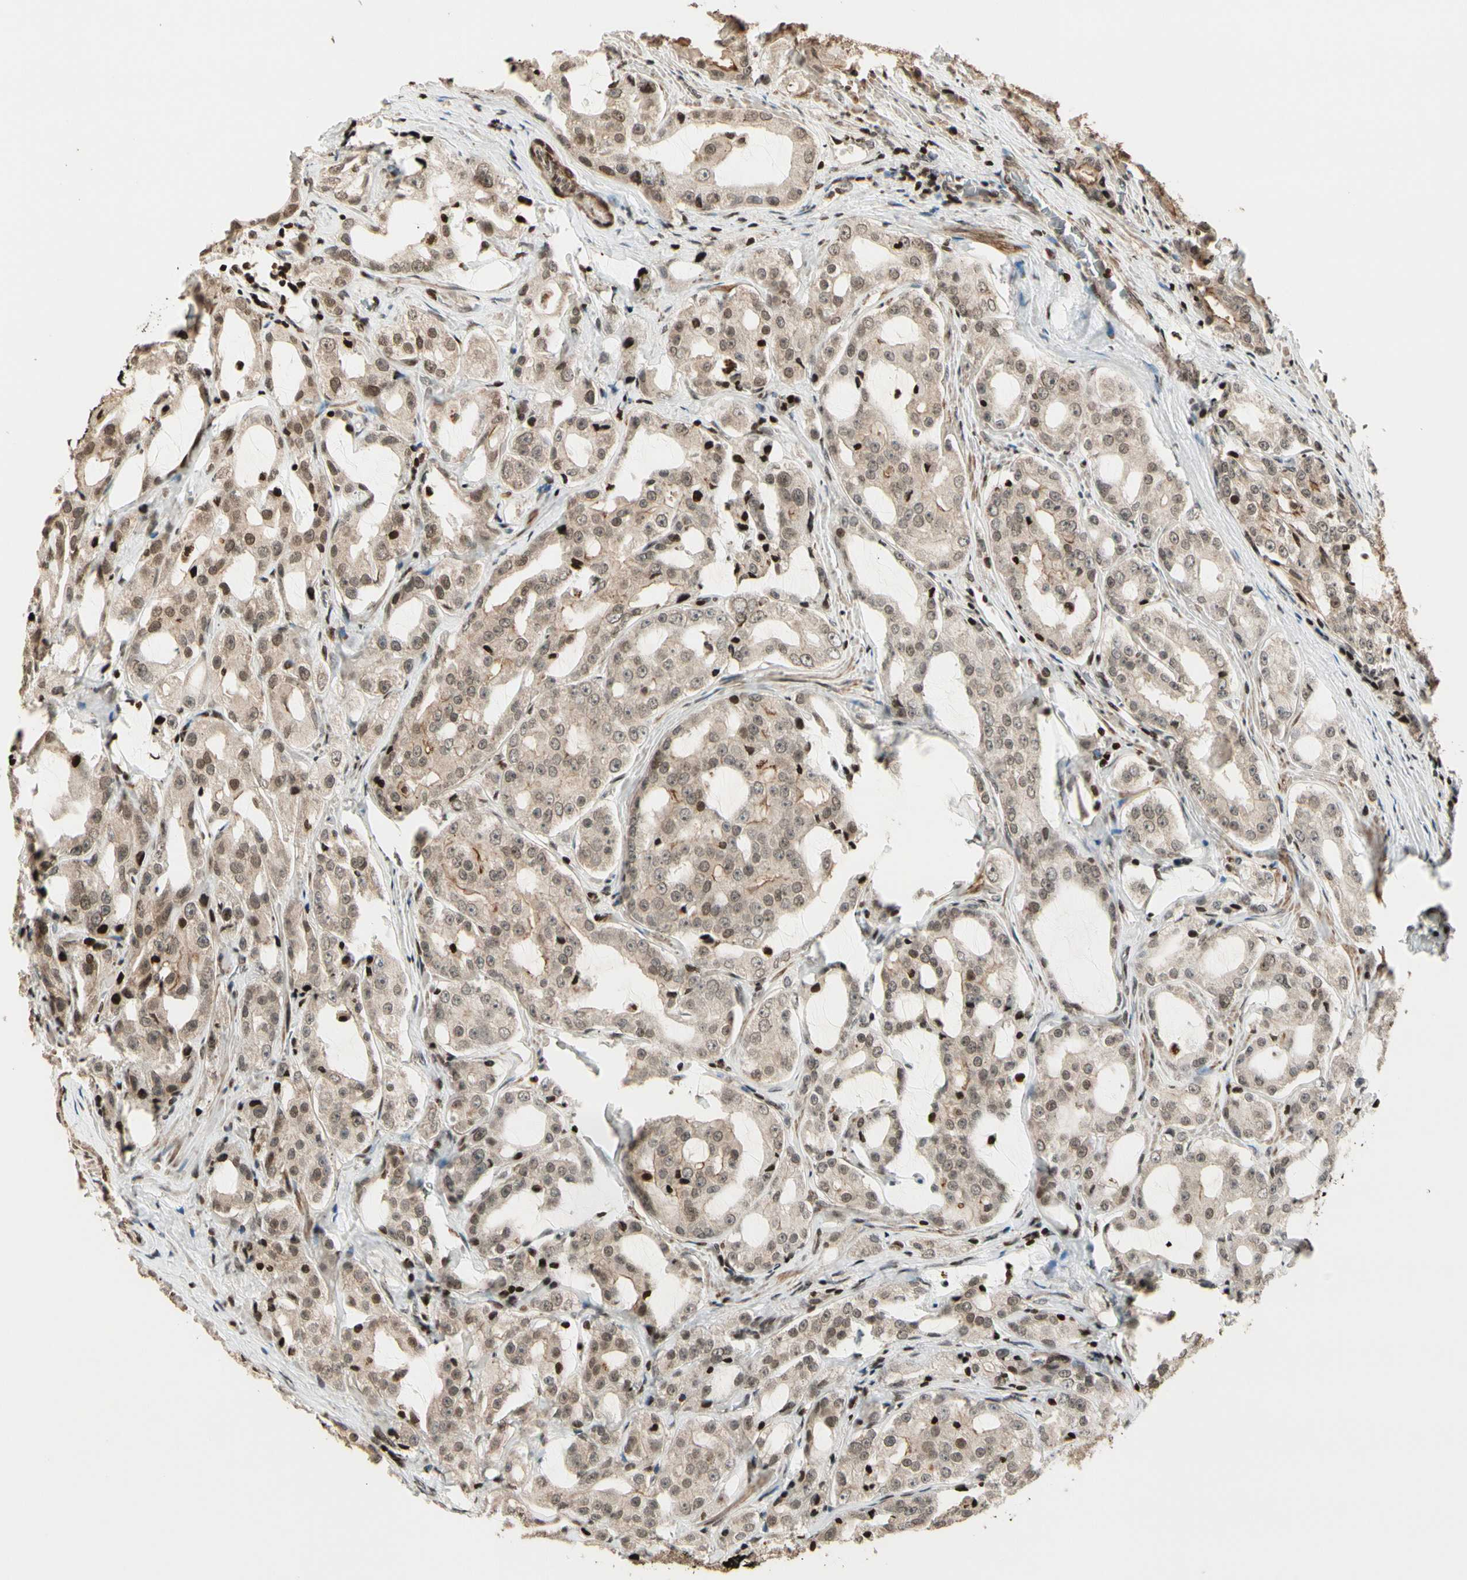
{"staining": {"intensity": "weak", "quantity": "25%-75%", "location": "cytoplasmic/membranous,nuclear"}, "tissue": "prostate cancer", "cell_type": "Tumor cells", "image_type": "cancer", "snomed": [{"axis": "morphology", "description": "Adenocarcinoma, High grade"}, {"axis": "topography", "description": "Prostate"}], "caption": "The histopathology image reveals staining of high-grade adenocarcinoma (prostate), revealing weak cytoplasmic/membranous and nuclear protein expression (brown color) within tumor cells.", "gene": "TSHZ3", "patient": {"sex": "male", "age": 73}}